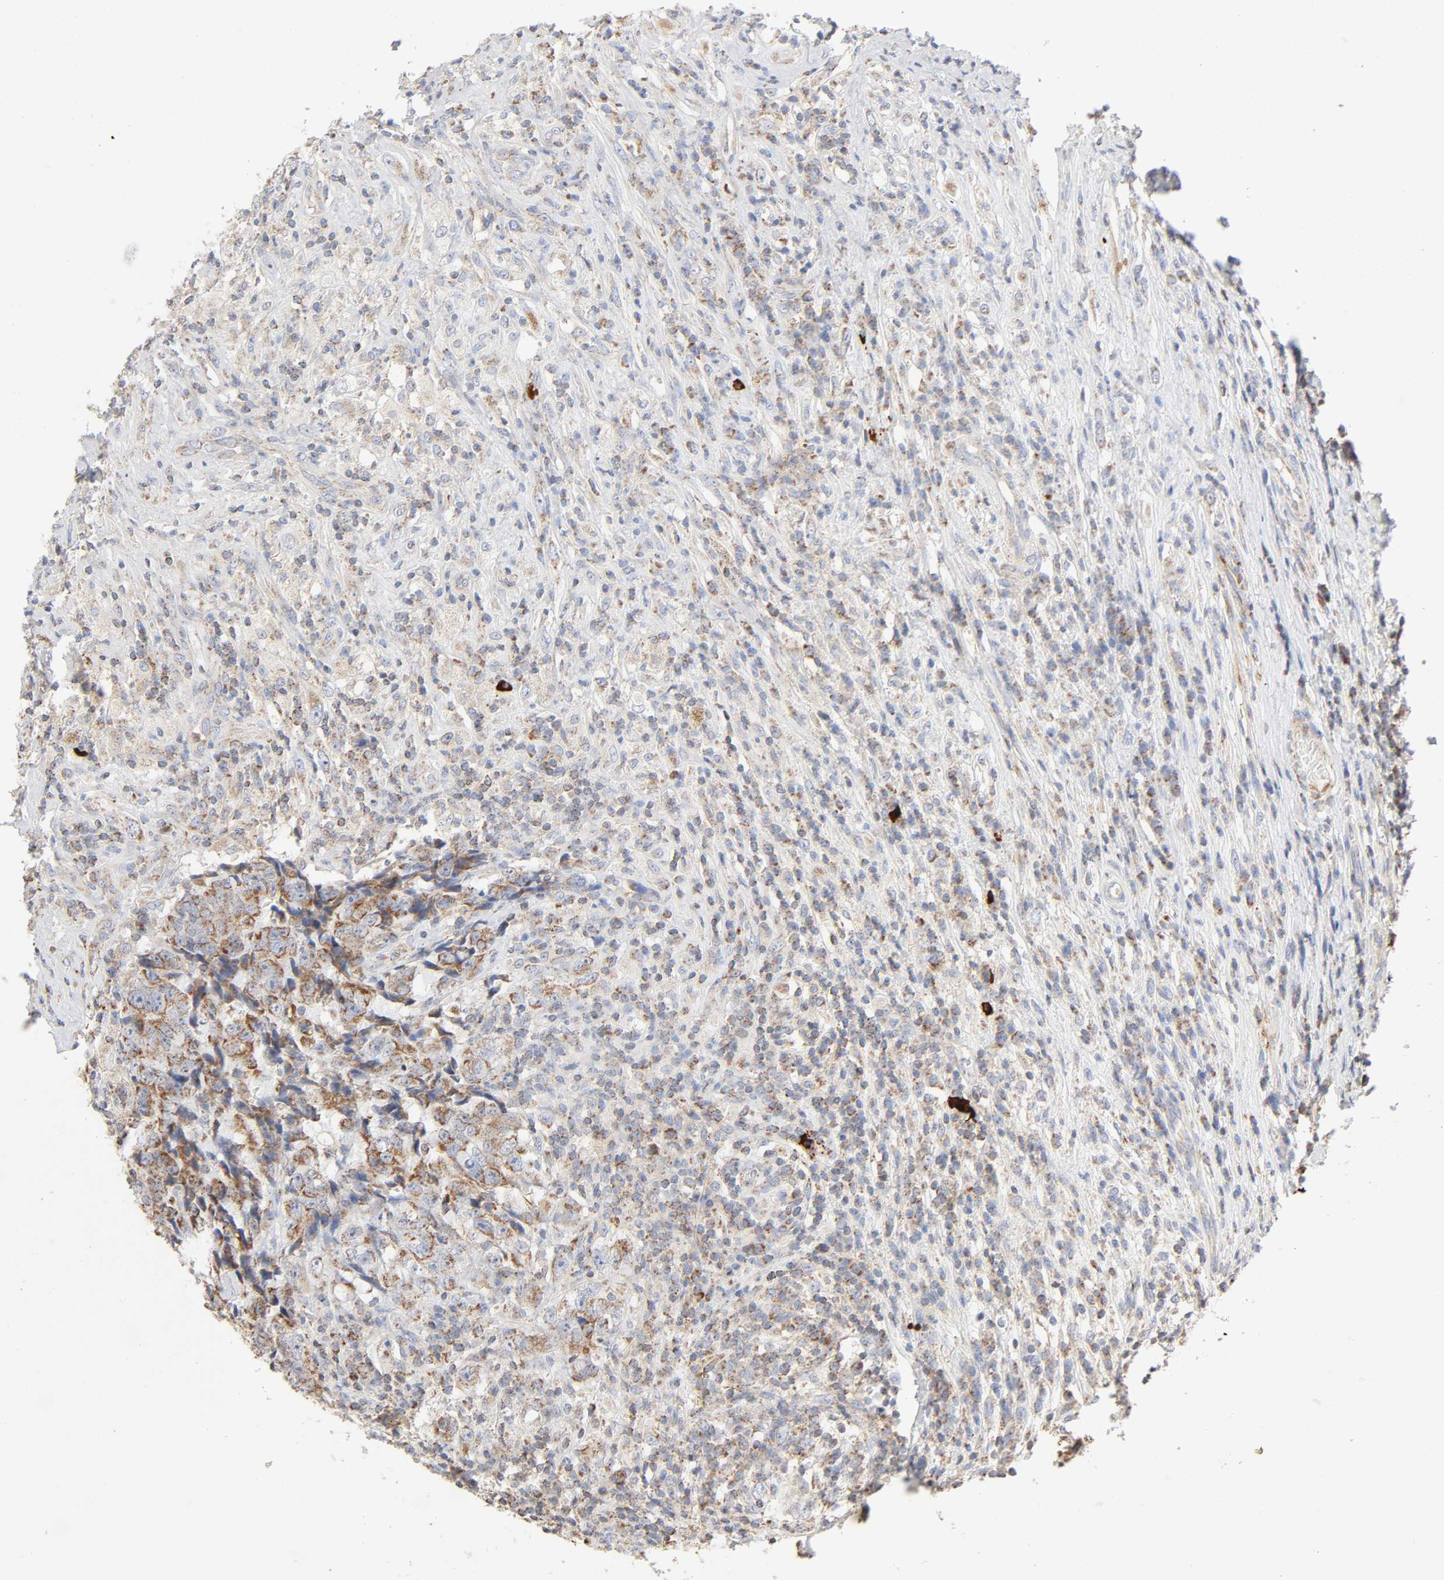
{"staining": {"intensity": "moderate", "quantity": ">75%", "location": "cytoplasmic/membranous"}, "tissue": "testis cancer", "cell_type": "Tumor cells", "image_type": "cancer", "snomed": [{"axis": "morphology", "description": "Necrosis, NOS"}, {"axis": "morphology", "description": "Carcinoma, Embryonal, NOS"}, {"axis": "topography", "description": "Testis"}], "caption": "Immunohistochemistry image of human testis cancer stained for a protein (brown), which displays medium levels of moderate cytoplasmic/membranous staining in about >75% of tumor cells.", "gene": "SYT16", "patient": {"sex": "male", "age": 19}}